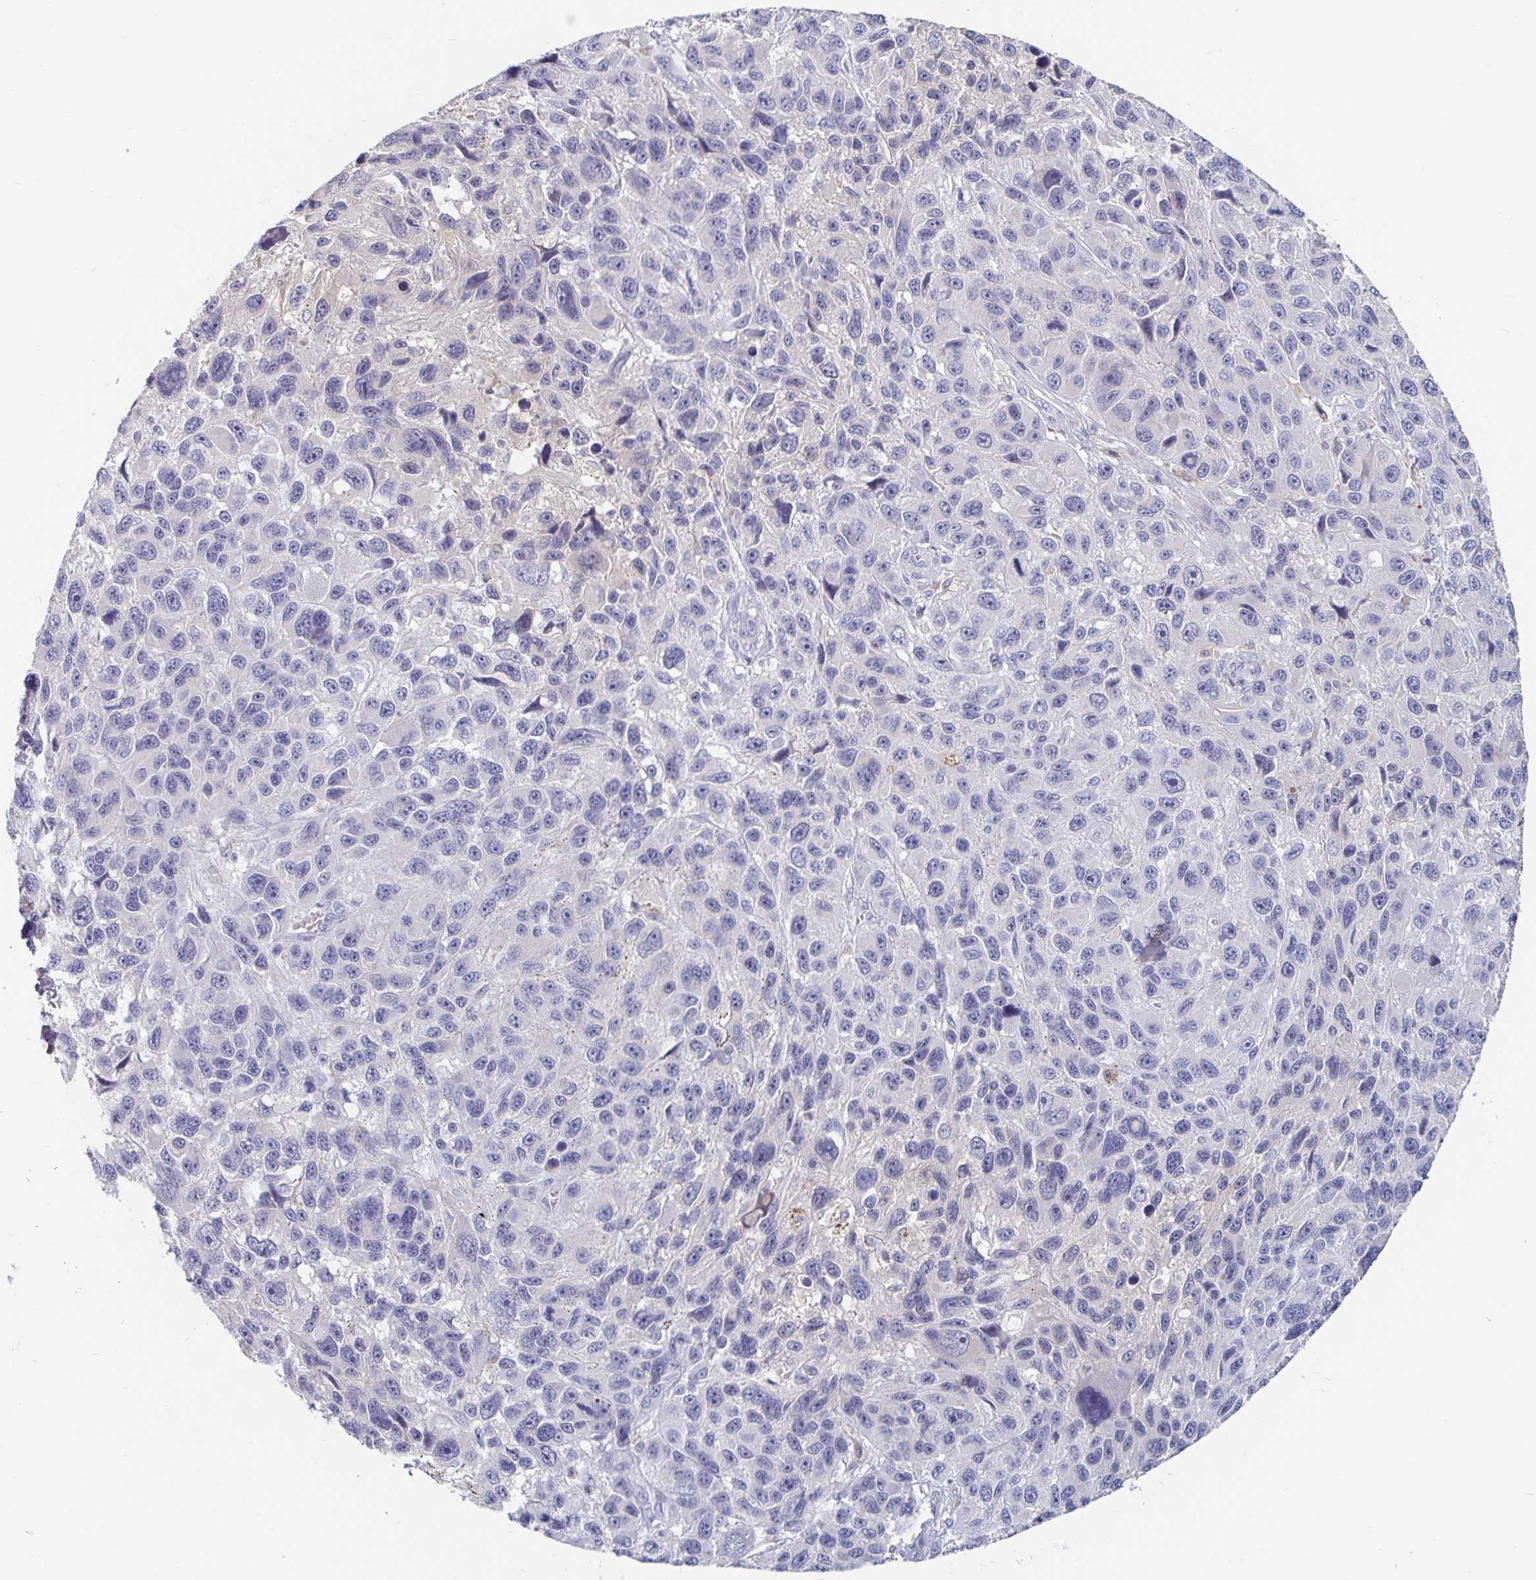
{"staining": {"intensity": "negative", "quantity": "none", "location": "none"}, "tissue": "melanoma", "cell_type": "Tumor cells", "image_type": "cancer", "snomed": [{"axis": "morphology", "description": "Malignant melanoma, NOS"}, {"axis": "topography", "description": "Skin"}], "caption": "Tumor cells are negative for protein expression in human melanoma. The staining is performed using DAB brown chromogen with nuclei counter-stained in using hematoxylin.", "gene": "SPPL3", "patient": {"sex": "male", "age": 53}}